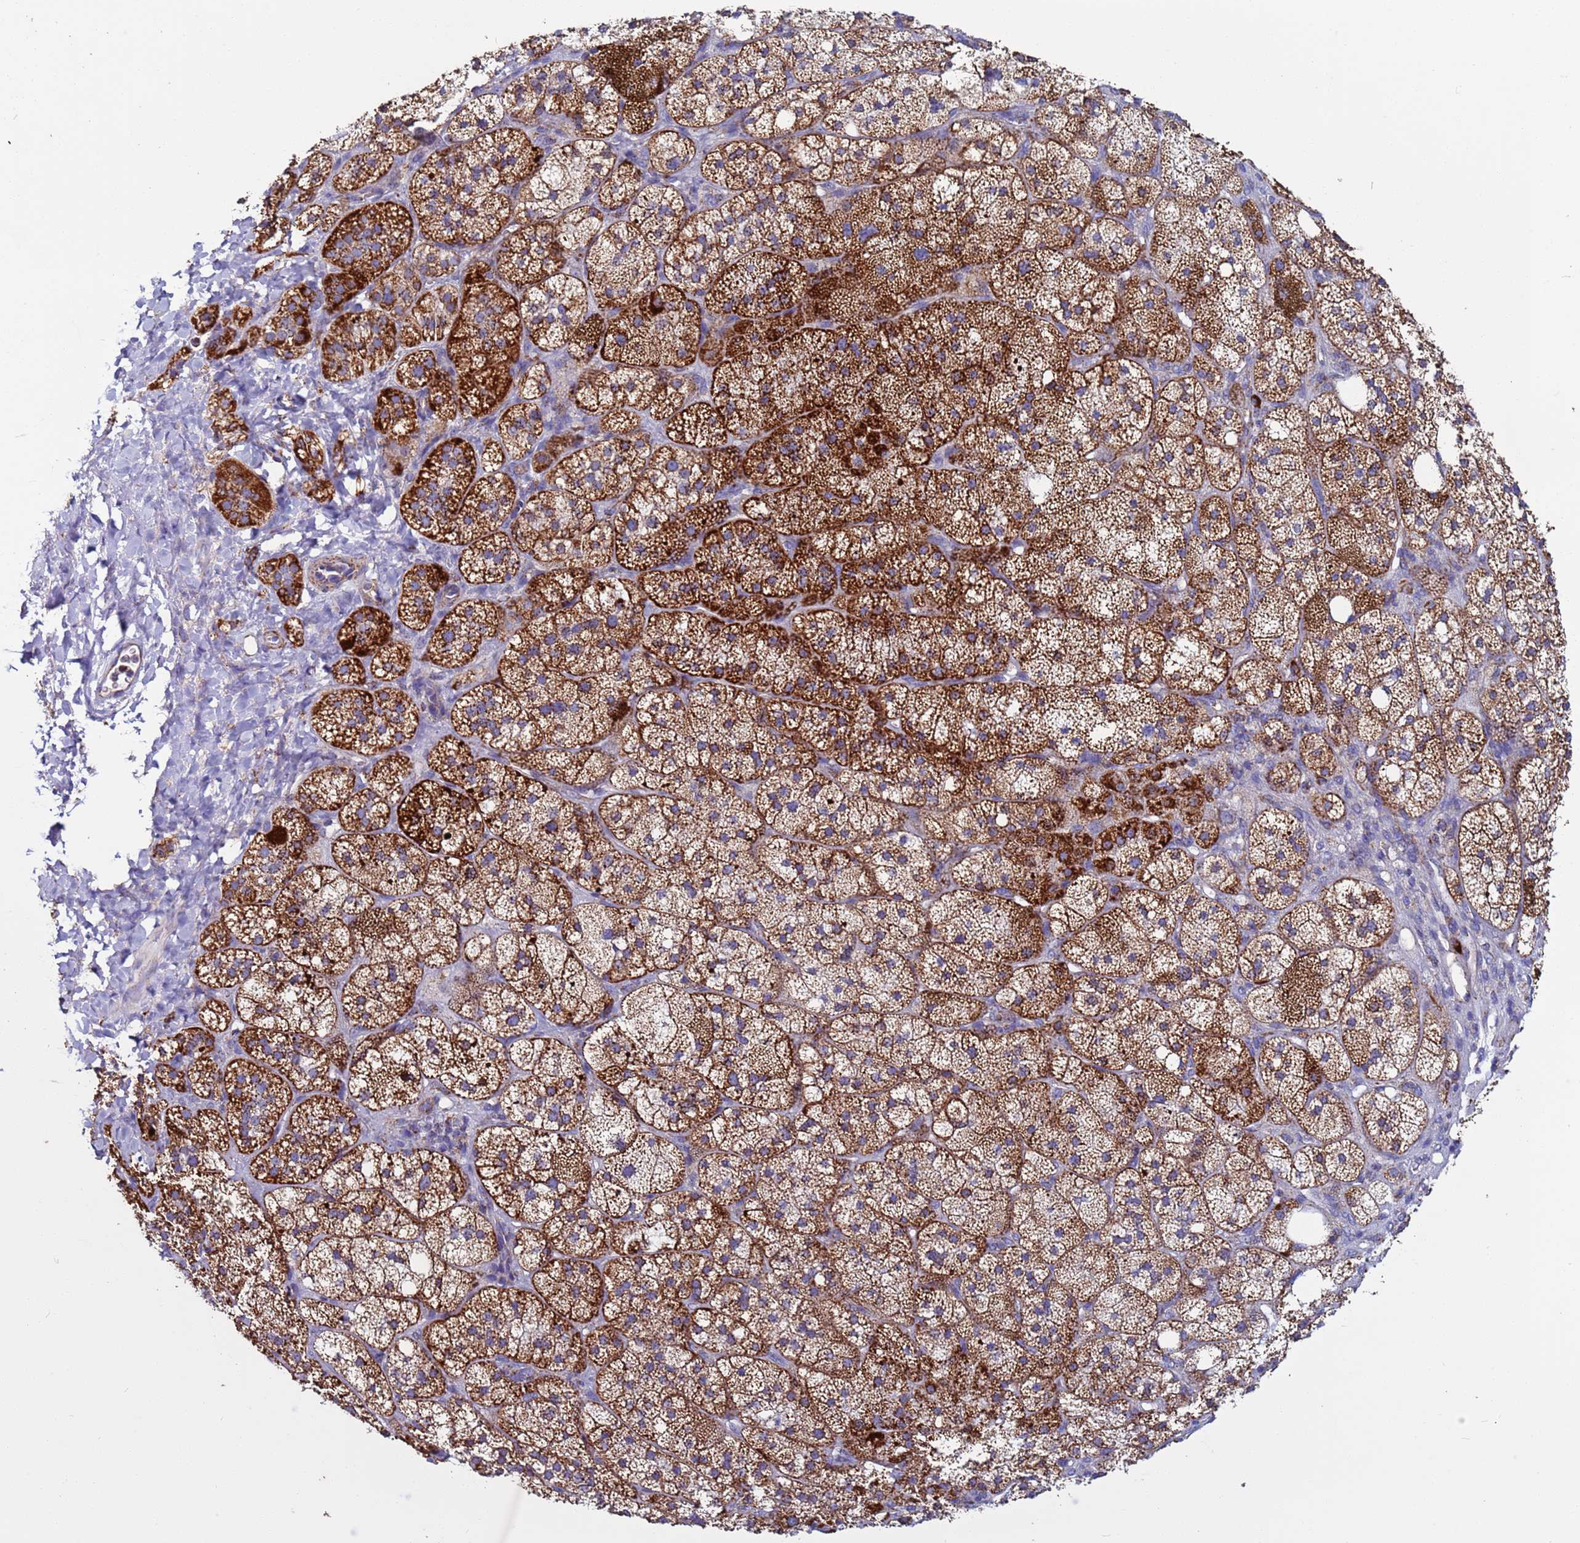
{"staining": {"intensity": "strong", "quantity": ">75%", "location": "cytoplasmic/membranous"}, "tissue": "adrenal gland", "cell_type": "Glandular cells", "image_type": "normal", "snomed": [{"axis": "morphology", "description": "Normal tissue, NOS"}, {"axis": "topography", "description": "Adrenal gland"}], "caption": "Approximately >75% of glandular cells in normal human adrenal gland show strong cytoplasmic/membranous protein expression as visualized by brown immunohistochemical staining.", "gene": "ZBTB39", "patient": {"sex": "male", "age": 61}}